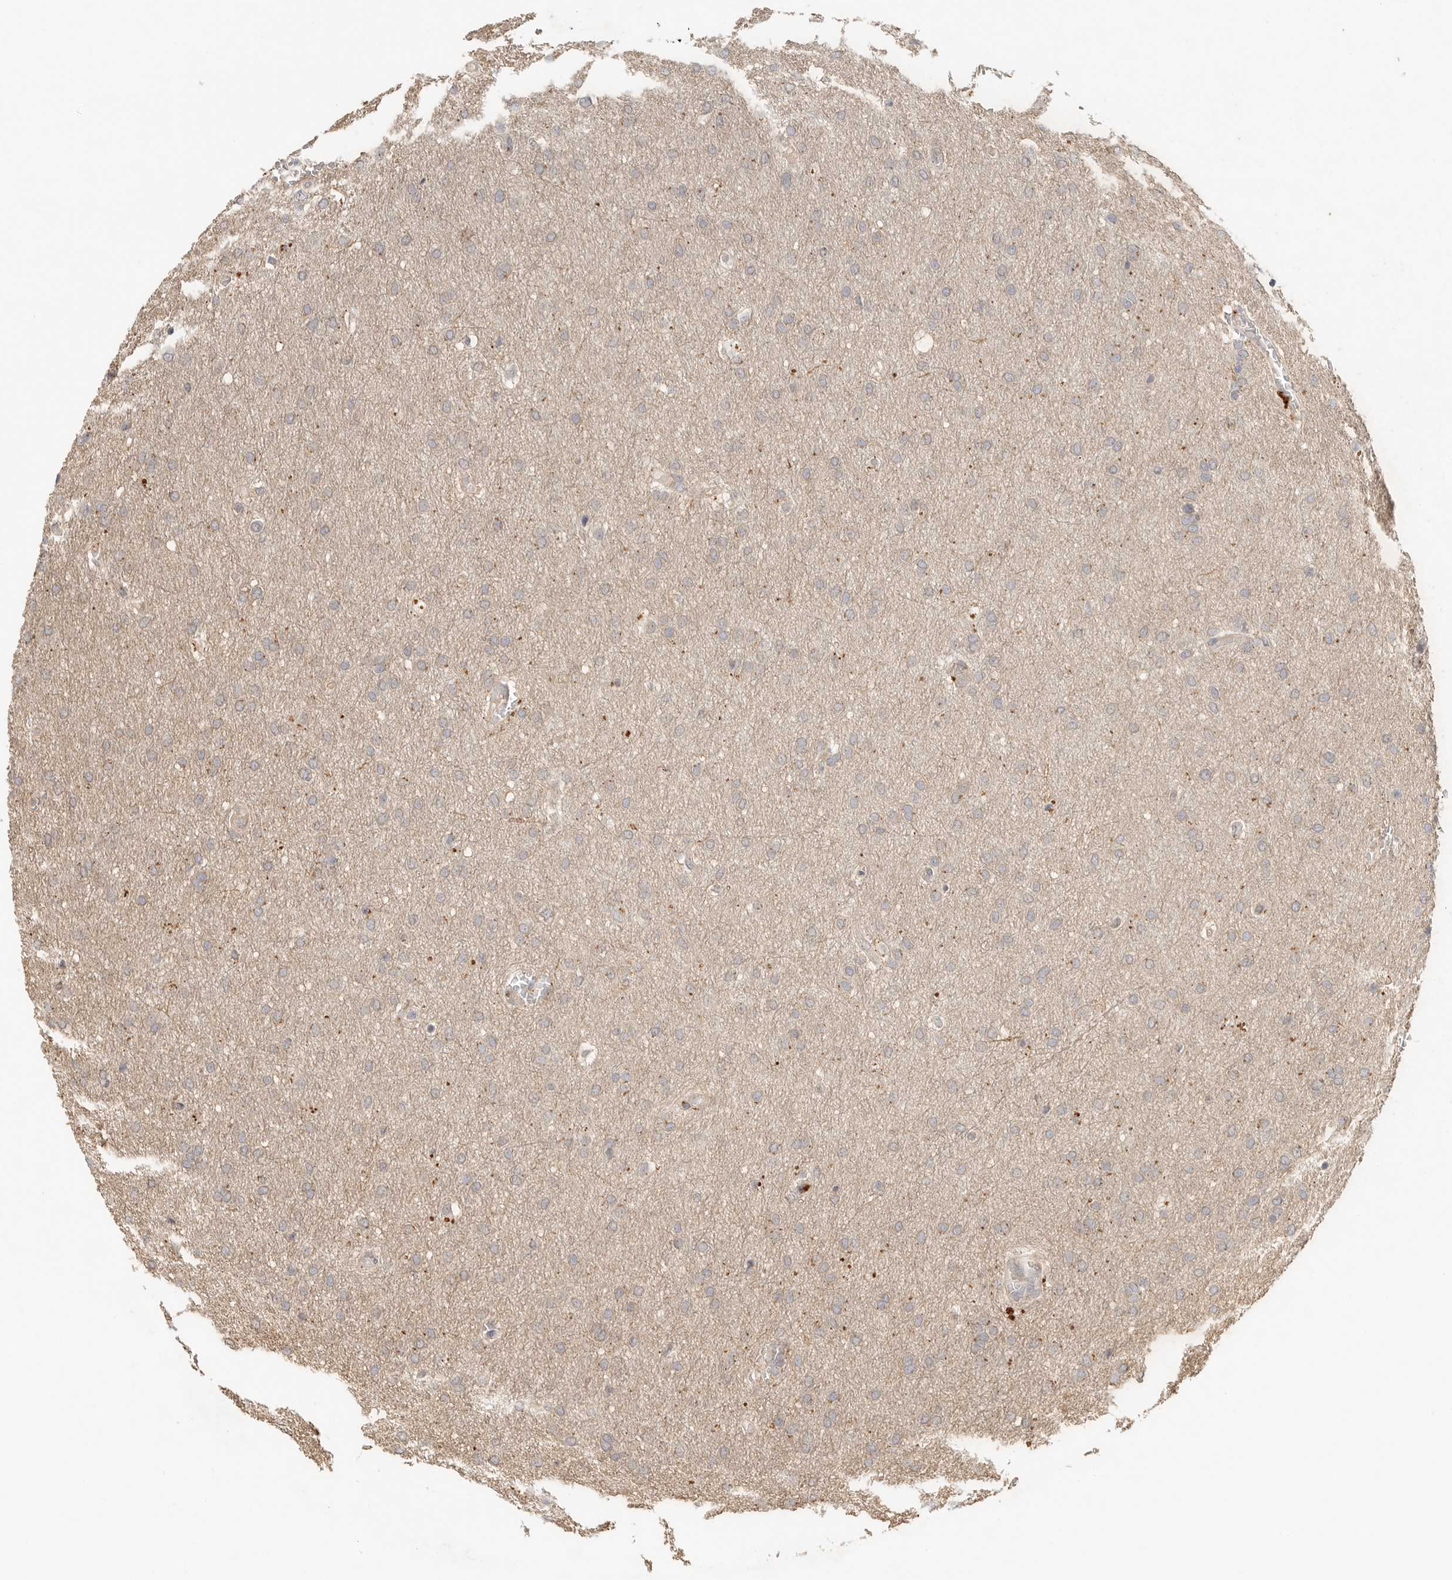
{"staining": {"intensity": "negative", "quantity": "none", "location": "none"}, "tissue": "glioma", "cell_type": "Tumor cells", "image_type": "cancer", "snomed": [{"axis": "morphology", "description": "Glioma, malignant, Low grade"}, {"axis": "topography", "description": "Brain"}], "caption": "Malignant glioma (low-grade) stained for a protein using immunohistochemistry (IHC) displays no staining tumor cells.", "gene": "HDAC6", "patient": {"sex": "female", "age": 37}}